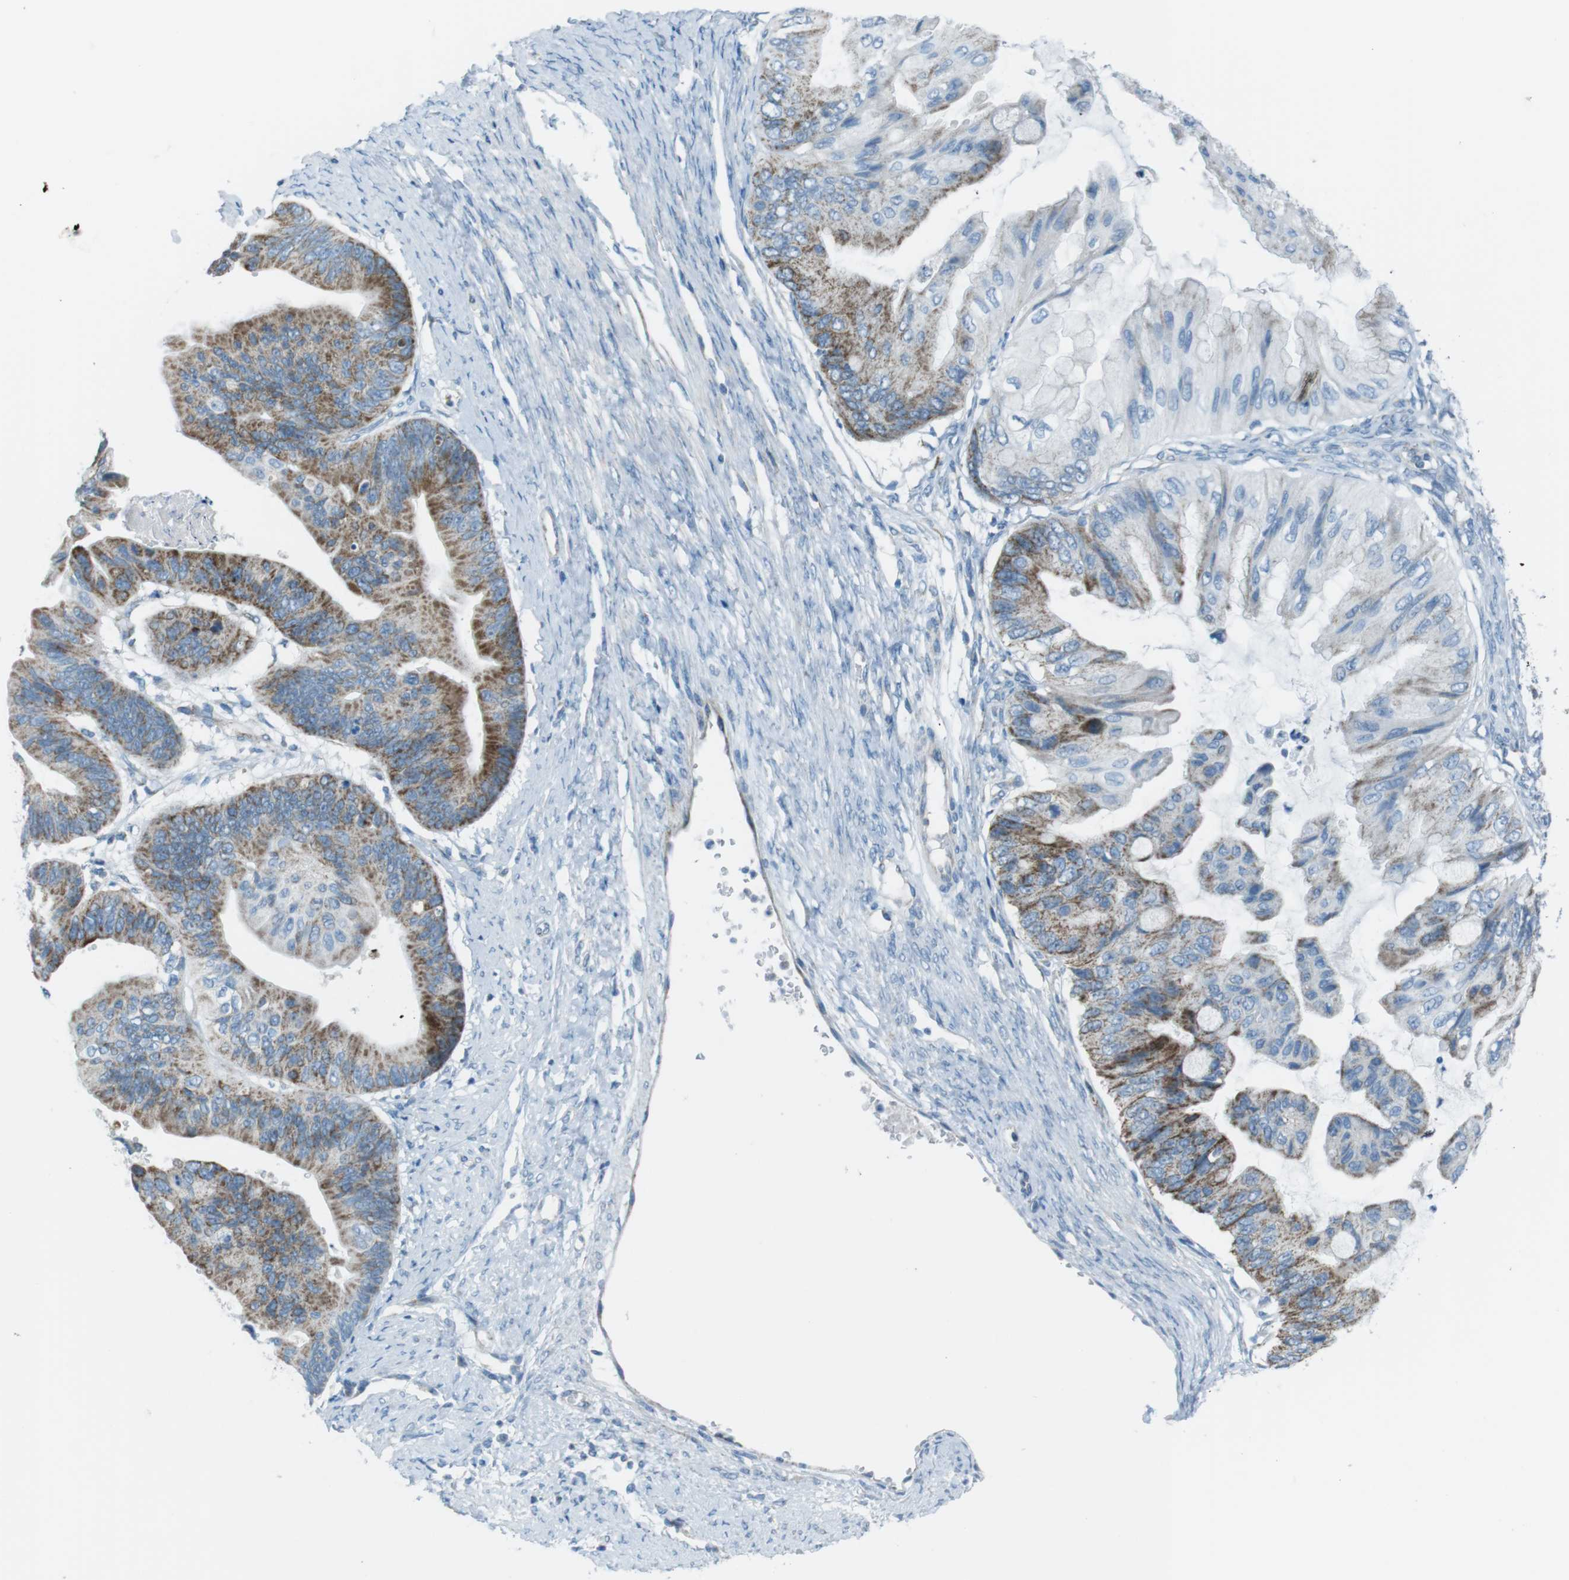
{"staining": {"intensity": "moderate", "quantity": "25%-75%", "location": "cytoplasmic/membranous"}, "tissue": "ovarian cancer", "cell_type": "Tumor cells", "image_type": "cancer", "snomed": [{"axis": "morphology", "description": "Cystadenocarcinoma, mucinous, NOS"}, {"axis": "topography", "description": "Ovary"}], "caption": "A high-resolution histopathology image shows immunohistochemistry (IHC) staining of mucinous cystadenocarcinoma (ovarian), which reveals moderate cytoplasmic/membranous positivity in about 25%-75% of tumor cells.", "gene": "DNAJA3", "patient": {"sex": "female", "age": 61}}